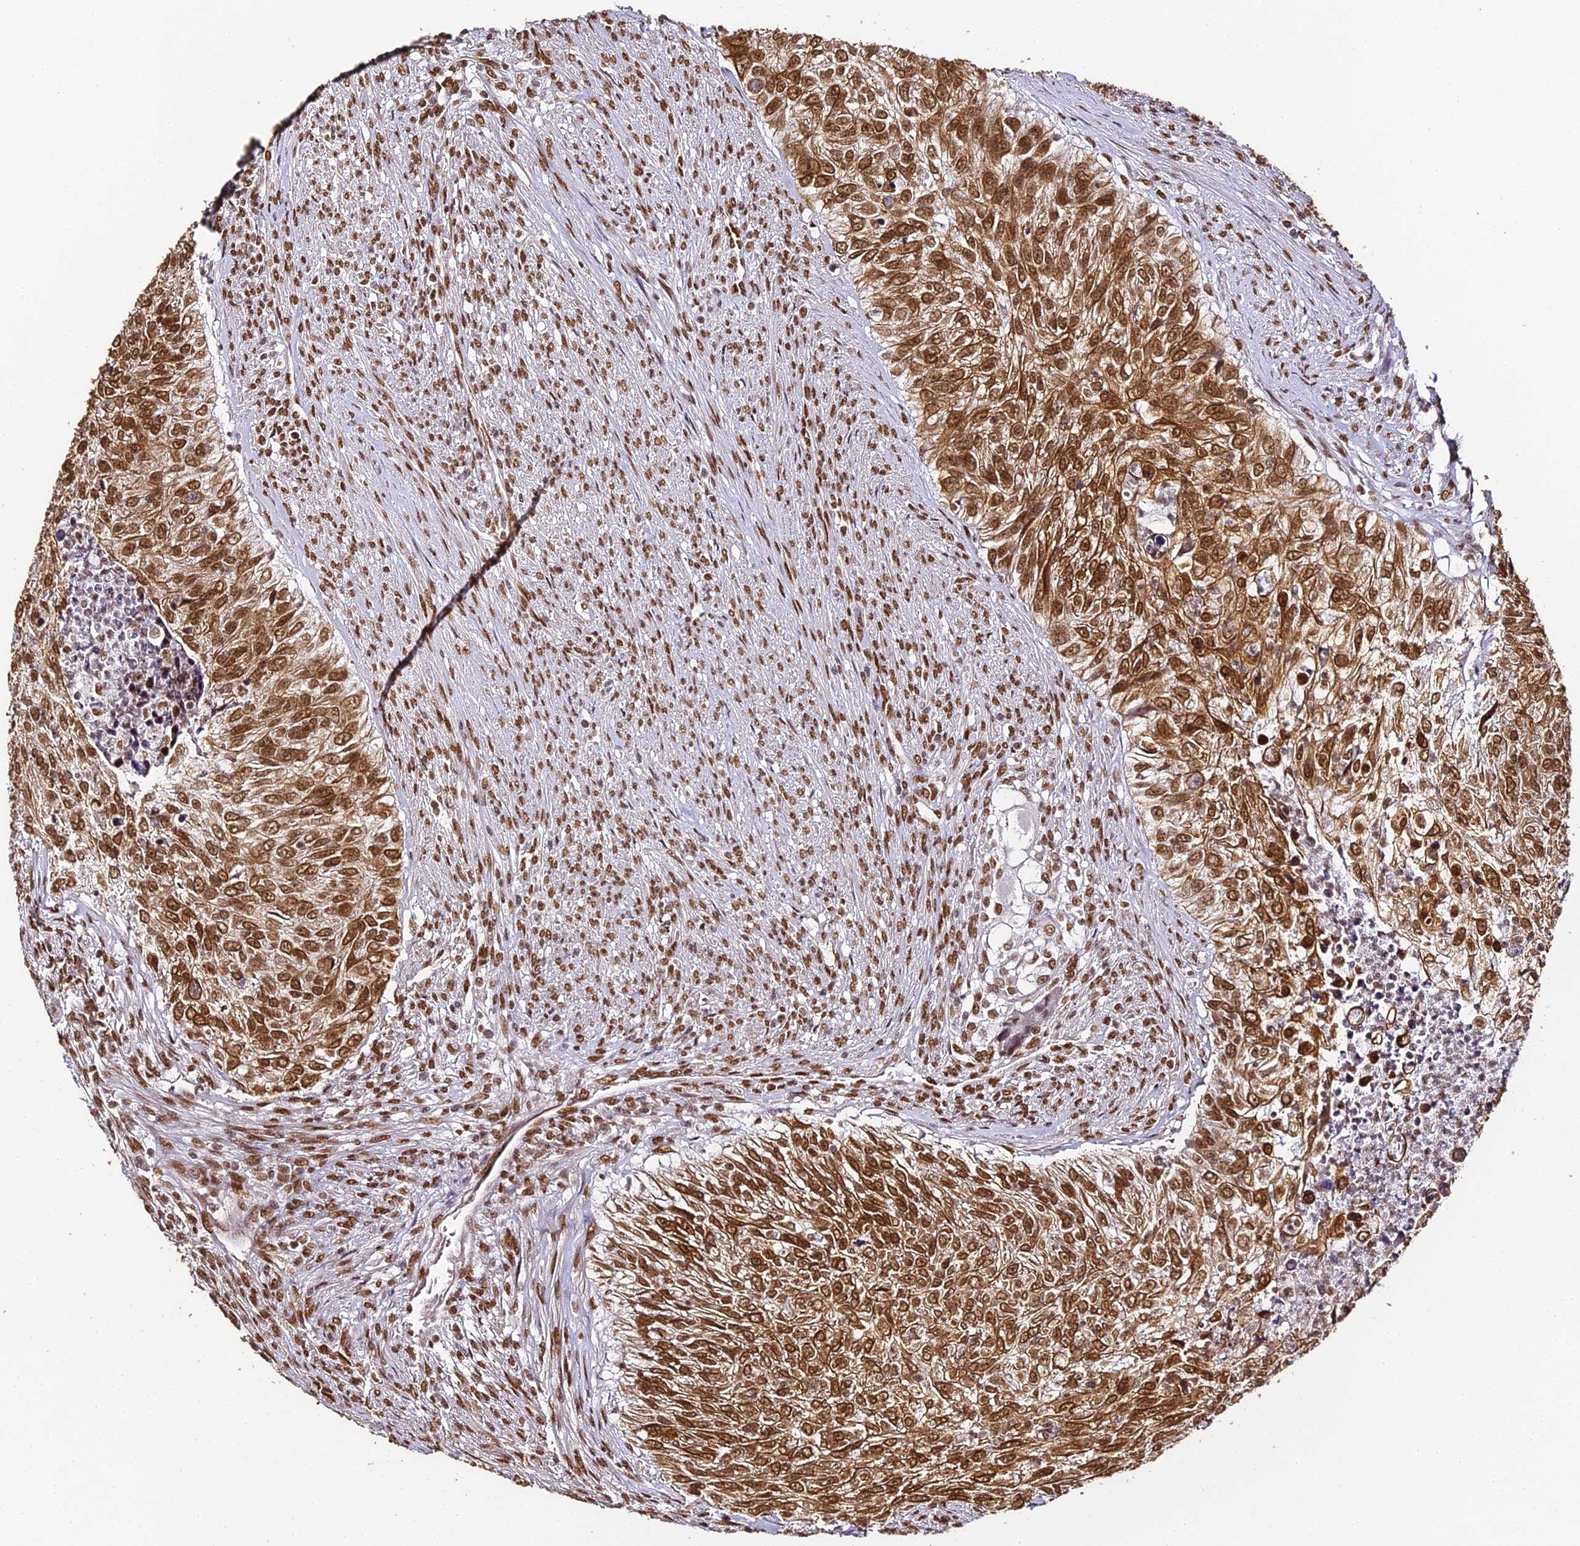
{"staining": {"intensity": "strong", "quantity": ">75%", "location": "cytoplasmic/membranous,nuclear"}, "tissue": "urothelial cancer", "cell_type": "Tumor cells", "image_type": "cancer", "snomed": [{"axis": "morphology", "description": "Urothelial carcinoma, High grade"}, {"axis": "topography", "description": "Urinary bladder"}], "caption": "A histopathology image of urothelial cancer stained for a protein exhibits strong cytoplasmic/membranous and nuclear brown staining in tumor cells.", "gene": "HNRNPA1", "patient": {"sex": "female", "age": 60}}